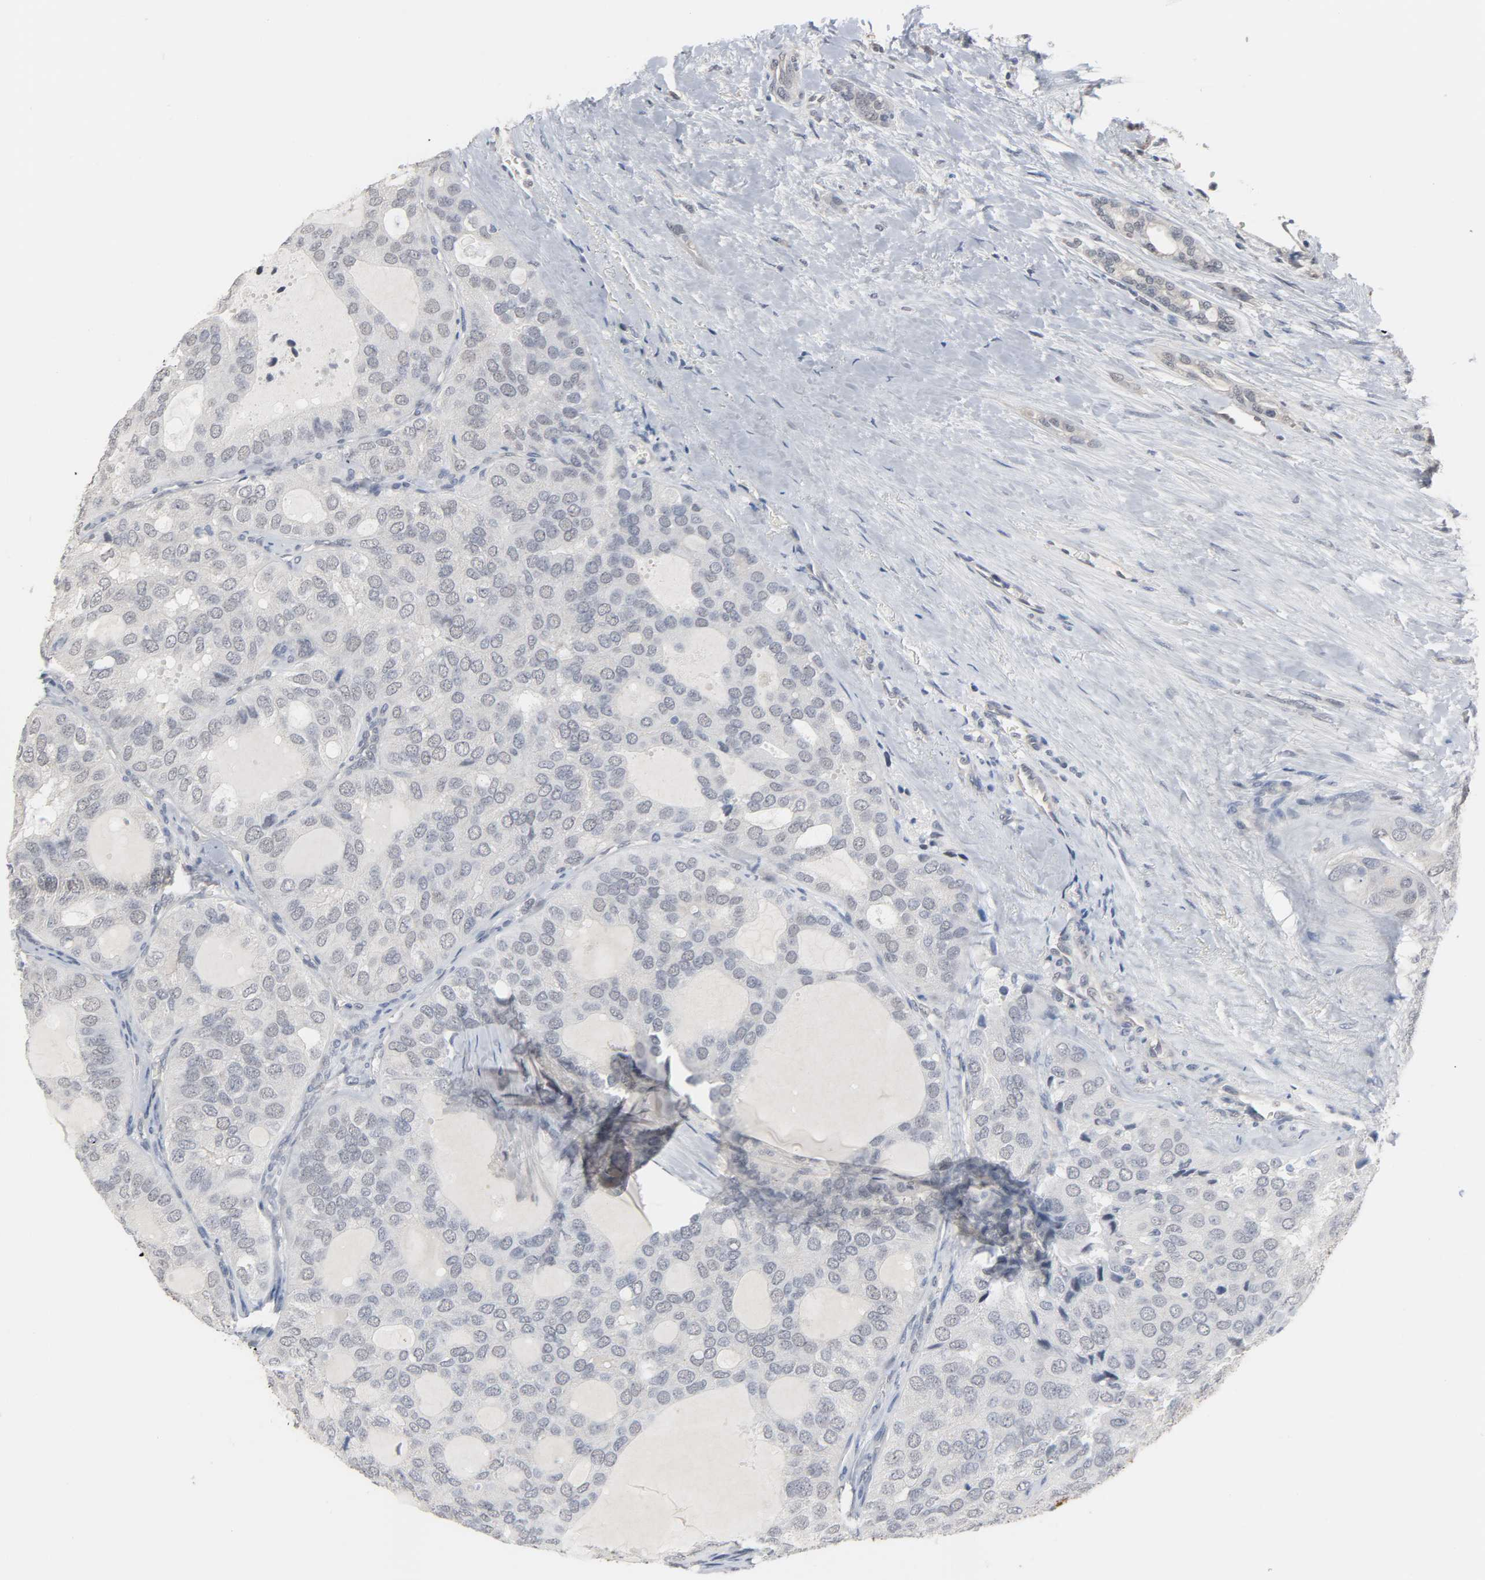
{"staining": {"intensity": "negative", "quantity": "none", "location": "none"}, "tissue": "thyroid cancer", "cell_type": "Tumor cells", "image_type": "cancer", "snomed": [{"axis": "morphology", "description": "Follicular adenoma carcinoma, NOS"}, {"axis": "topography", "description": "Thyroid gland"}], "caption": "High power microscopy histopathology image of an immunohistochemistry (IHC) micrograph of thyroid cancer (follicular adenoma carcinoma), revealing no significant expression in tumor cells. Nuclei are stained in blue.", "gene": "ACSS2", "patient": {"sex": "male", "age": 75}}